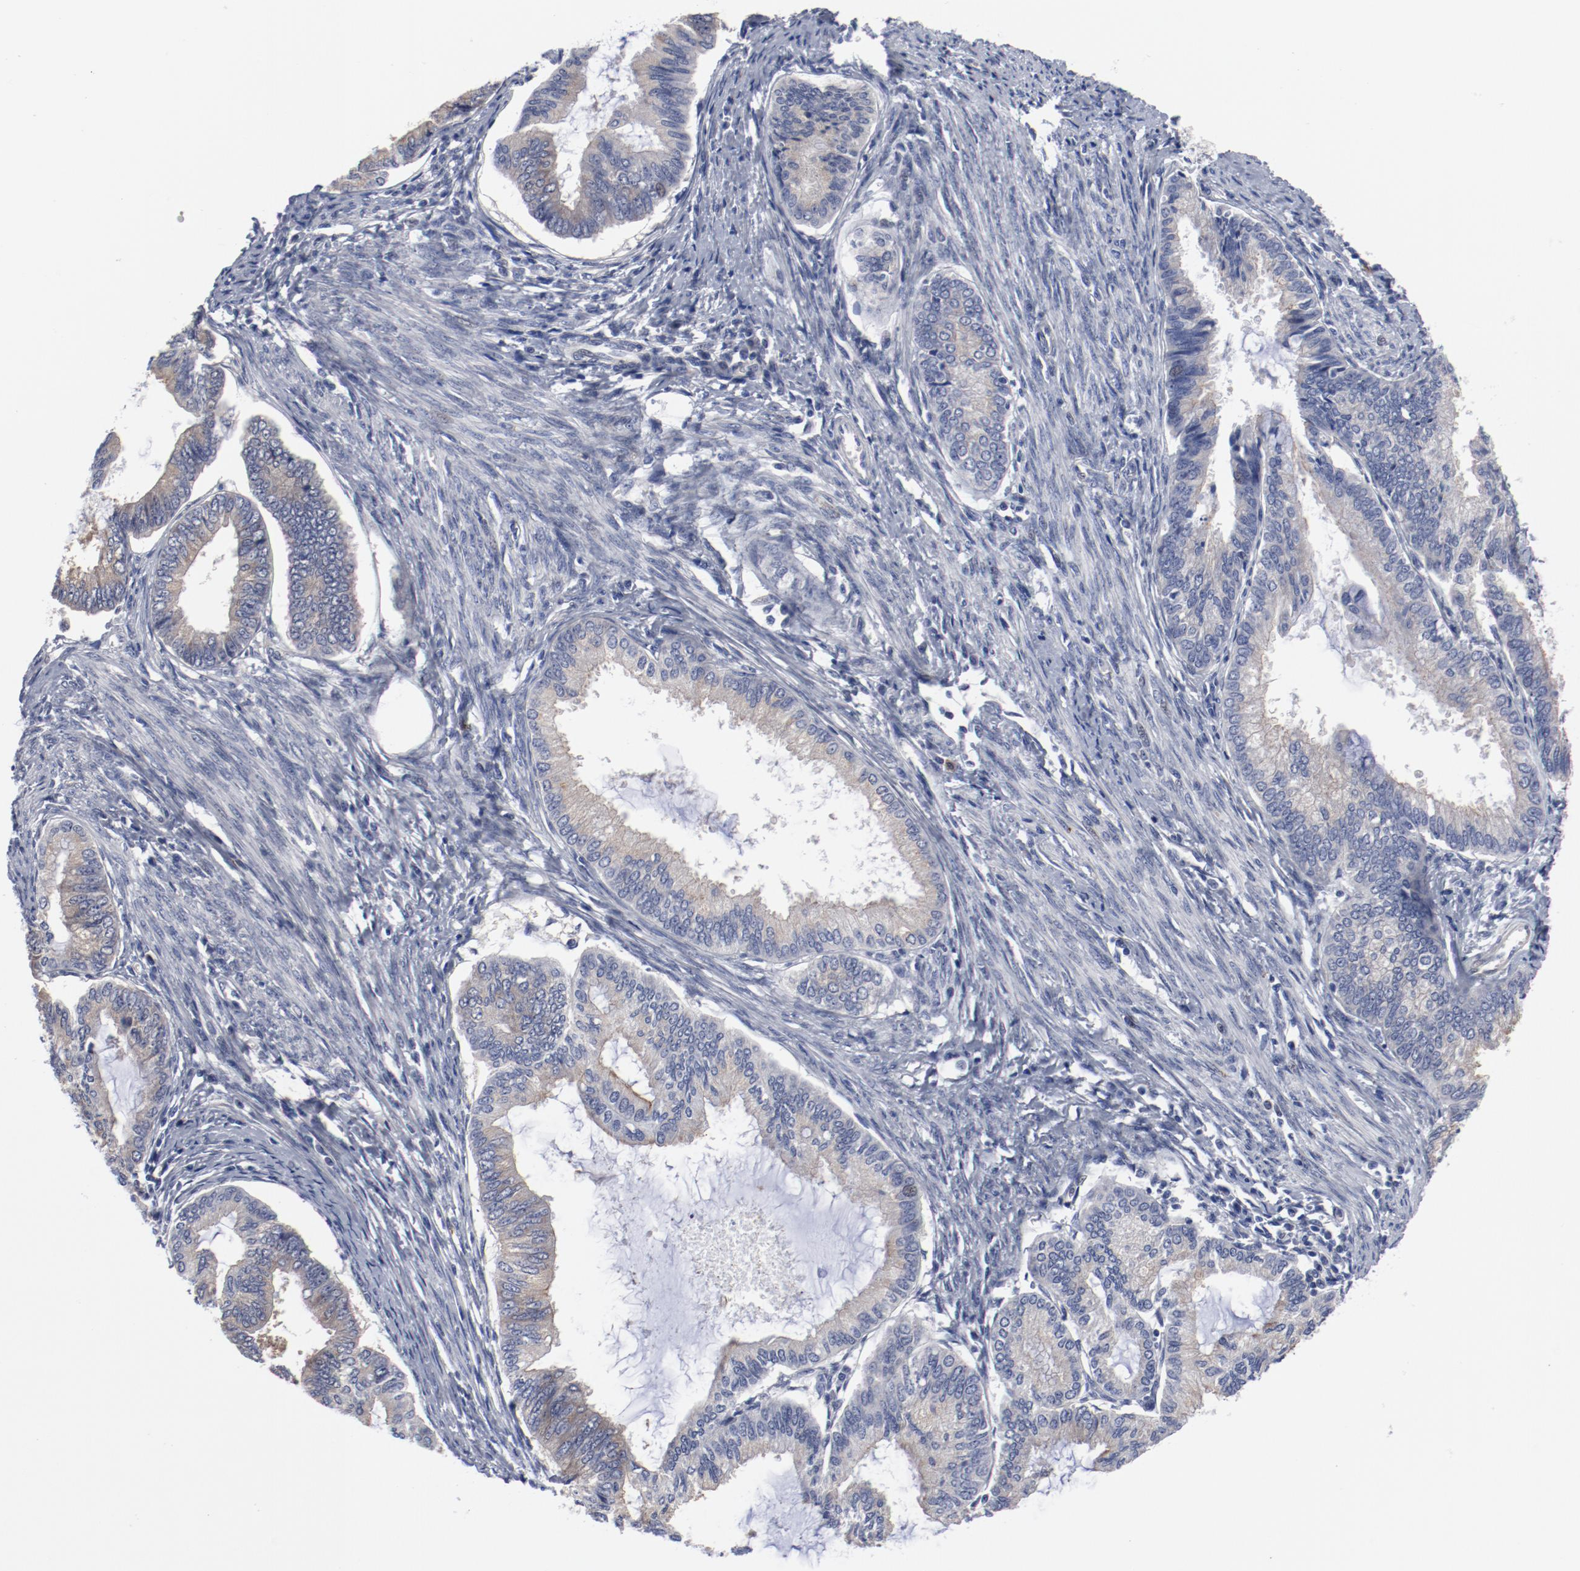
{"staining": {"intensity": "weak", "quantity": "25%-75%", "location": "cytoplasmic/membranous"}, "tissue": "endometrial cancer", "cell_type": "Tumor cells", "image_type": "cancer", "snomed": [{"axis": "morphology", "description": "Adenocarcinoma, NOS"}, {"axis": "topography", "description": "Endometrium"}], "caption": "High-magnification brightfield microscopy of endometrial cancer stained with DAB (brown) and counterstained with hematoxylin (blue). tumor cells exhibit weak cytoplasmic/membranous staining is identified in about25%-75% of cells. (Brightfield microscopy of DAB IHC at high magnification).", "gene": "GPR143", "patient": {"sex": "female", "age": 86}}